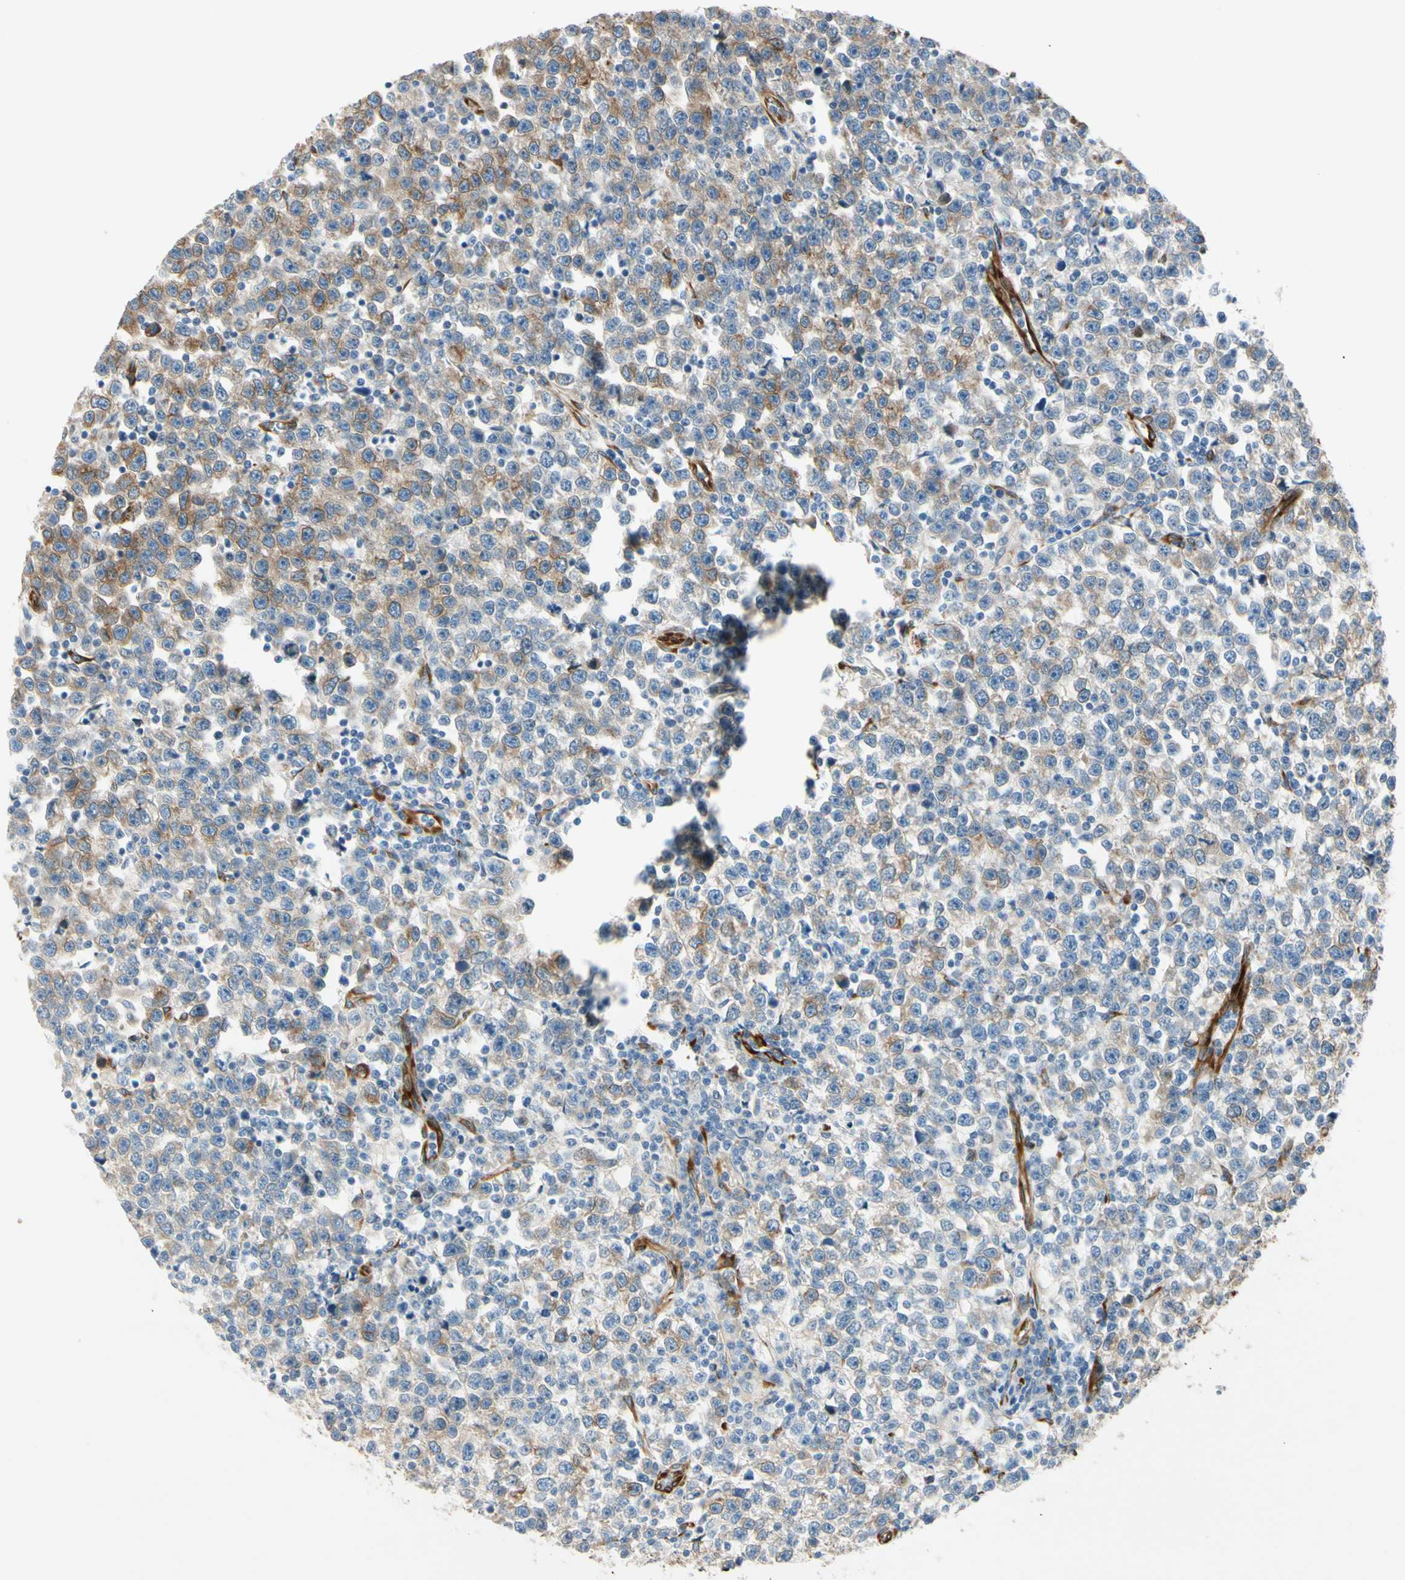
{"staining": {"intensity": "weak", "quantity": ">75%", "location": "cytoplasmic/membranous"}, "tissue": "testis cancer", "cell_type": "Tumor cells", "image_type": "cancer", "snomed": [{"axis": "morphology", "description": "Seminoma, NOS"}, {"axis": "topography", "description": "Testis"}], "caption": "DAB (3,3'-diaminobenzidine) immunohistochemical staining of testis cancer (seminoma) reveals weak cytoplasmic/membranous protein positivity in approximately >75% of tumor cells.", "gene": "FKBP7", "patient": {"sex": "male", "age": 43}}